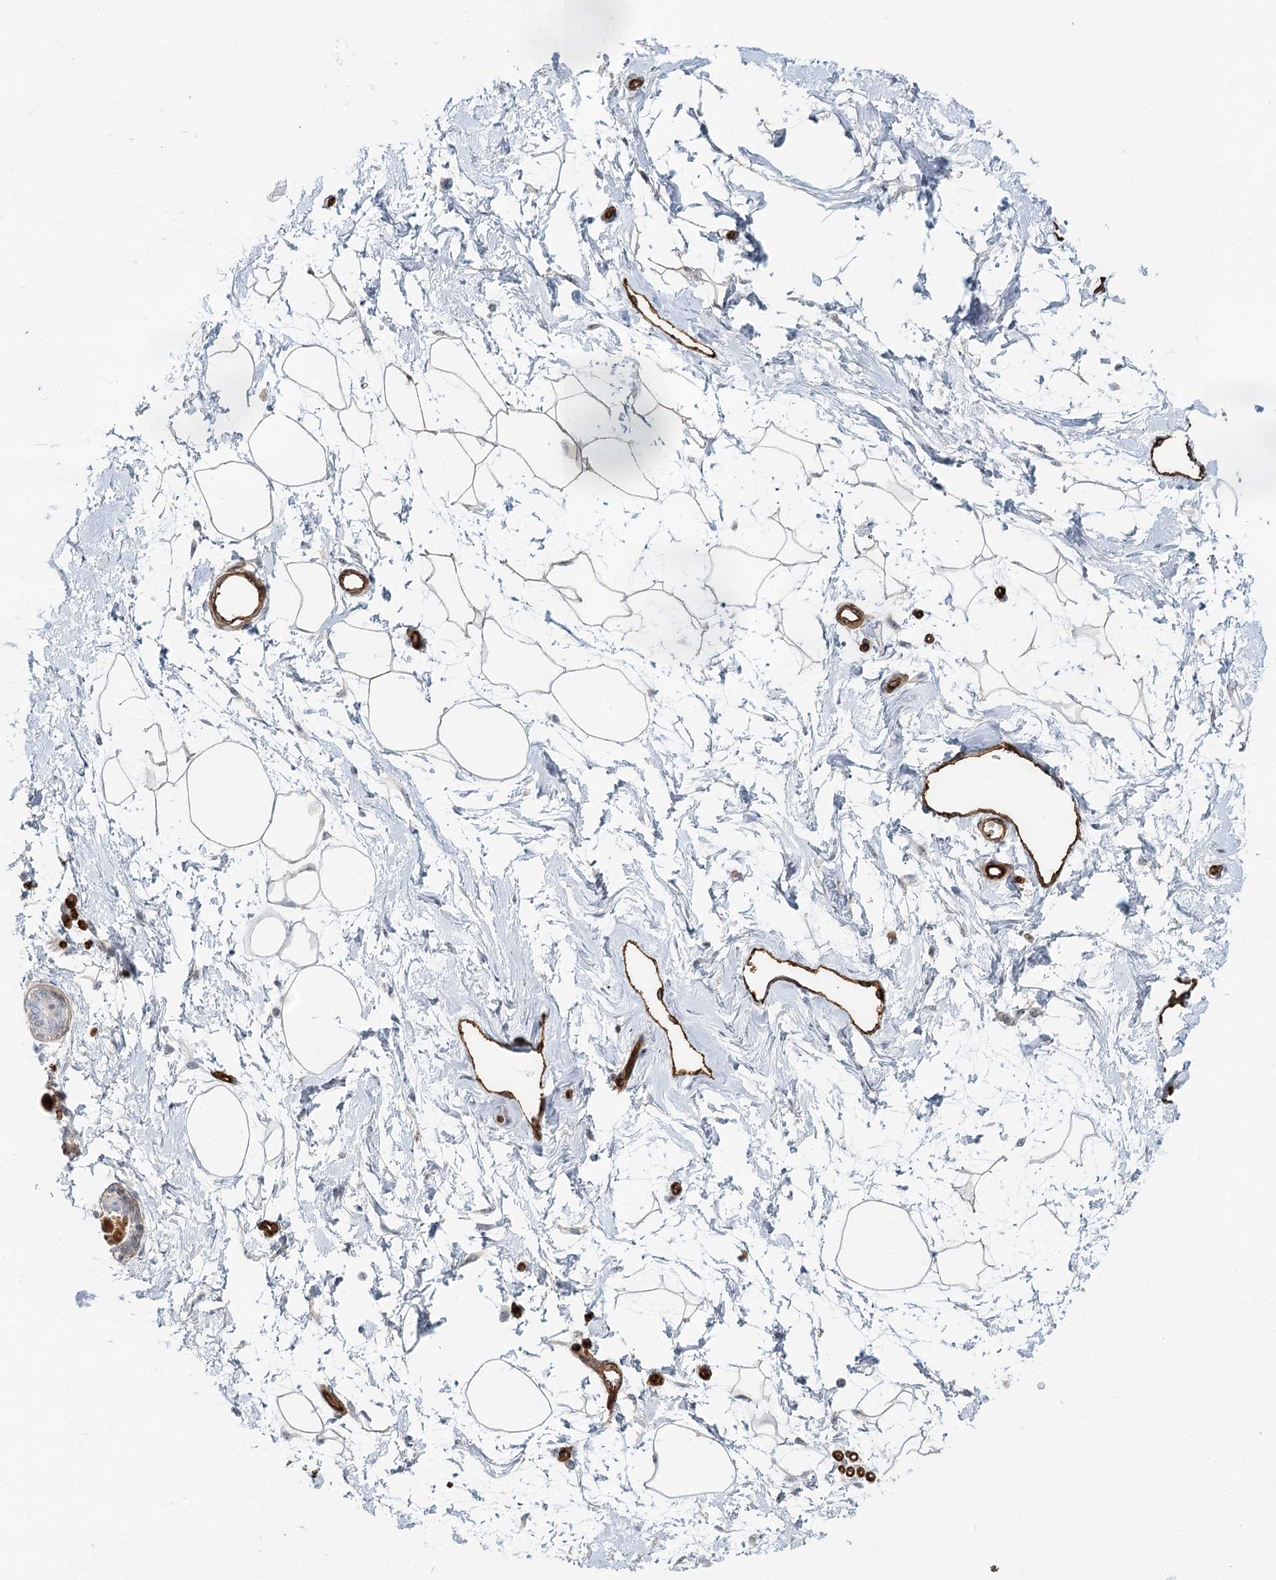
{"staining": {"intensity": "negative", "quantity": "none", "location": "none"}, "tissue": "breast", "cell_type": "Adipocytes", "image_type": "normal", "snomed": [{"axis": "morphology", "description": "Normal tissue, NOS"}, {"axis": "topography", "description": "Breast"}], "caption": "Adipocytes are negative for brown protein staining in normal breast. (DAB (3,3'-diaminobenzidine) immunohistochemistry (IHC), high magnification).", "gene": "ZFYVE28", "patient": {"sex": "female", "age": 45}}